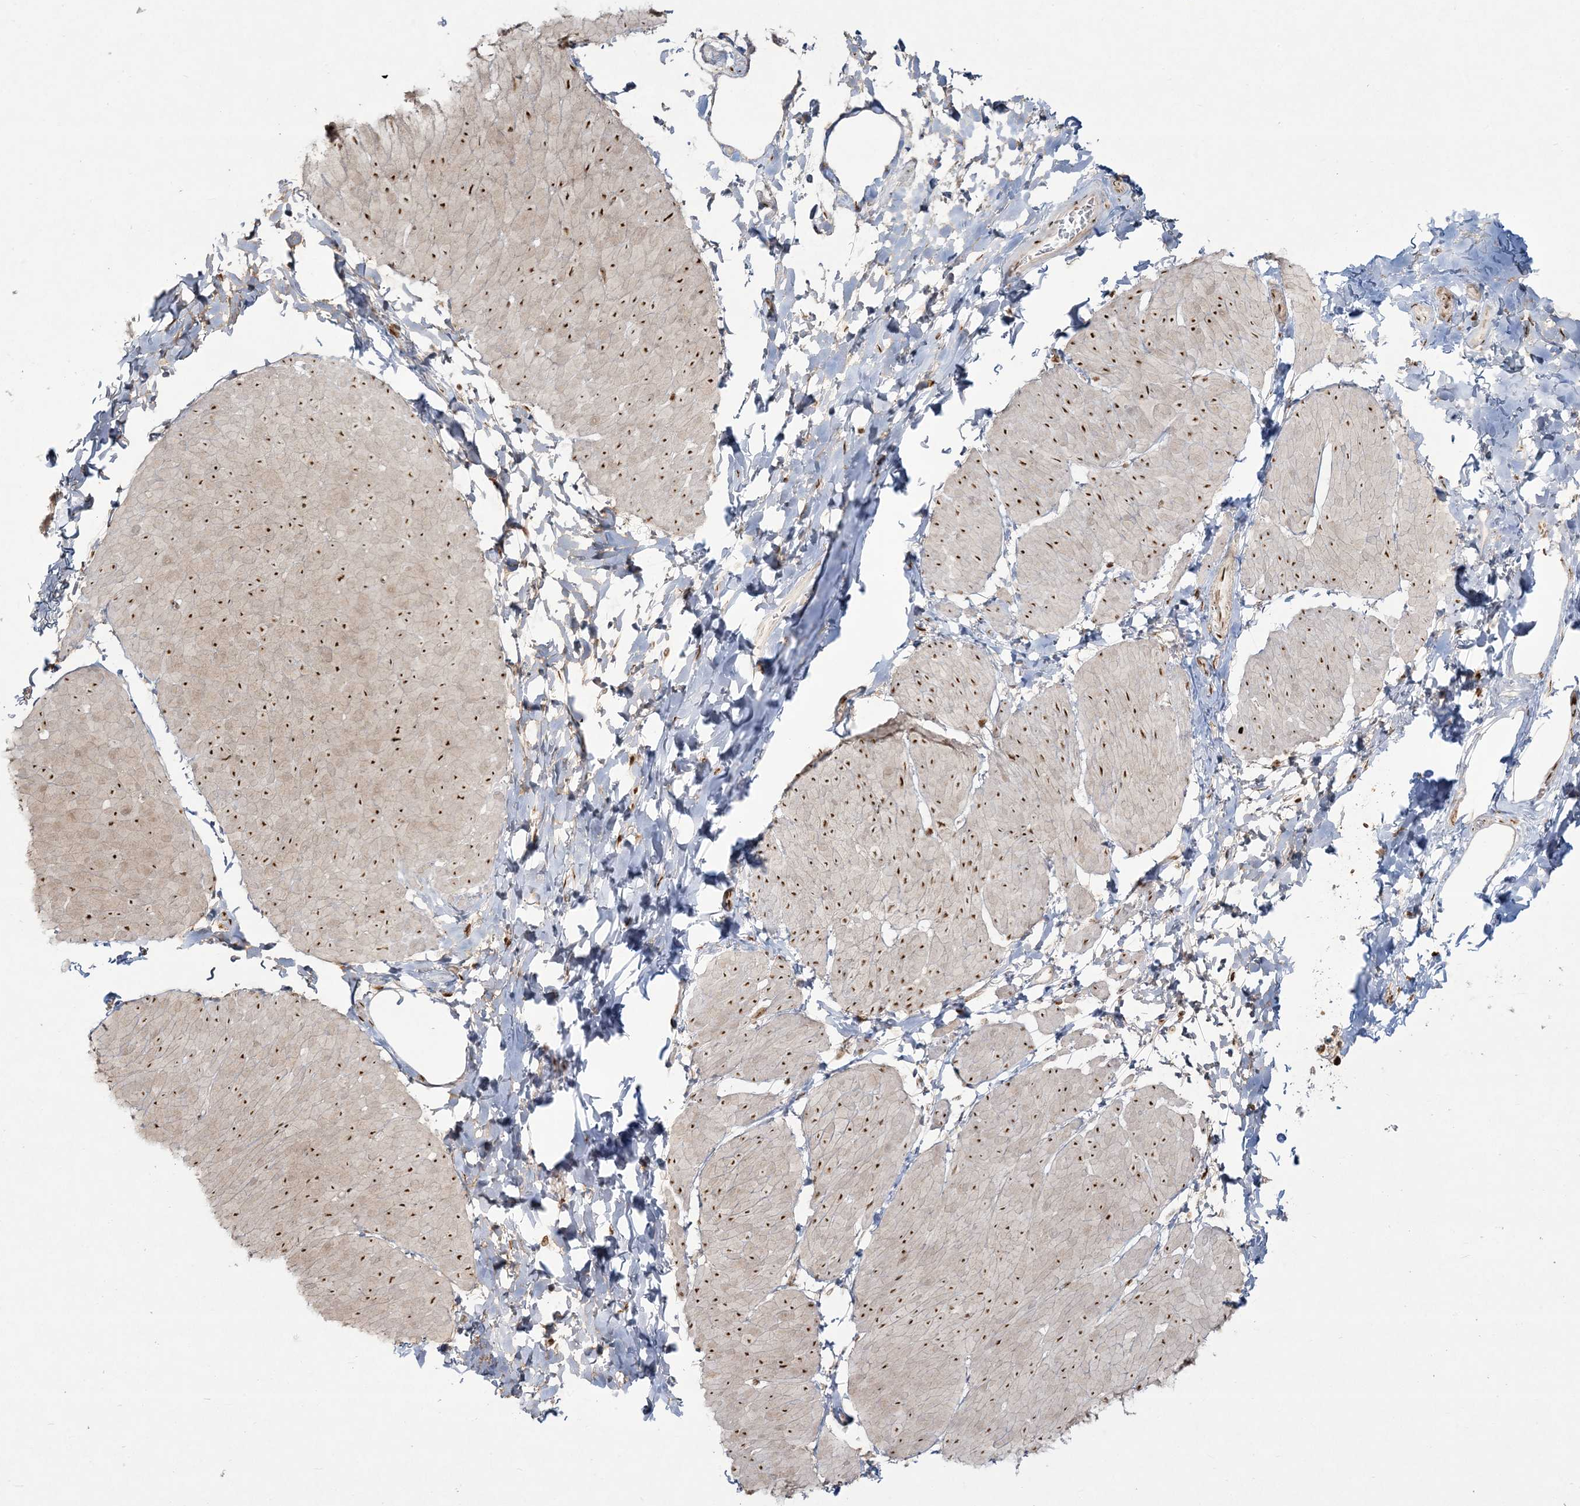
{"staining": {"intensity": "moderate", "quantity": ">75%", "location": "nuclear"}, "tissue": "smooth muscle", "cell_type": "Smooth muscle cells", "image_type": "normal", "snomed": [{"axis": "morphology", "description": "Urothelial carcinoma, High grade"}, {"axis": "topography", "description": "Urinary bladder"}], "caption": "IHC (DAB) staining of normal human smooth muscle reveals moderate nuclear protein expression in about >75% of smooth muscle cells.", "gene": "RBM10", "patient": {"sex": "male", "age": 46}}